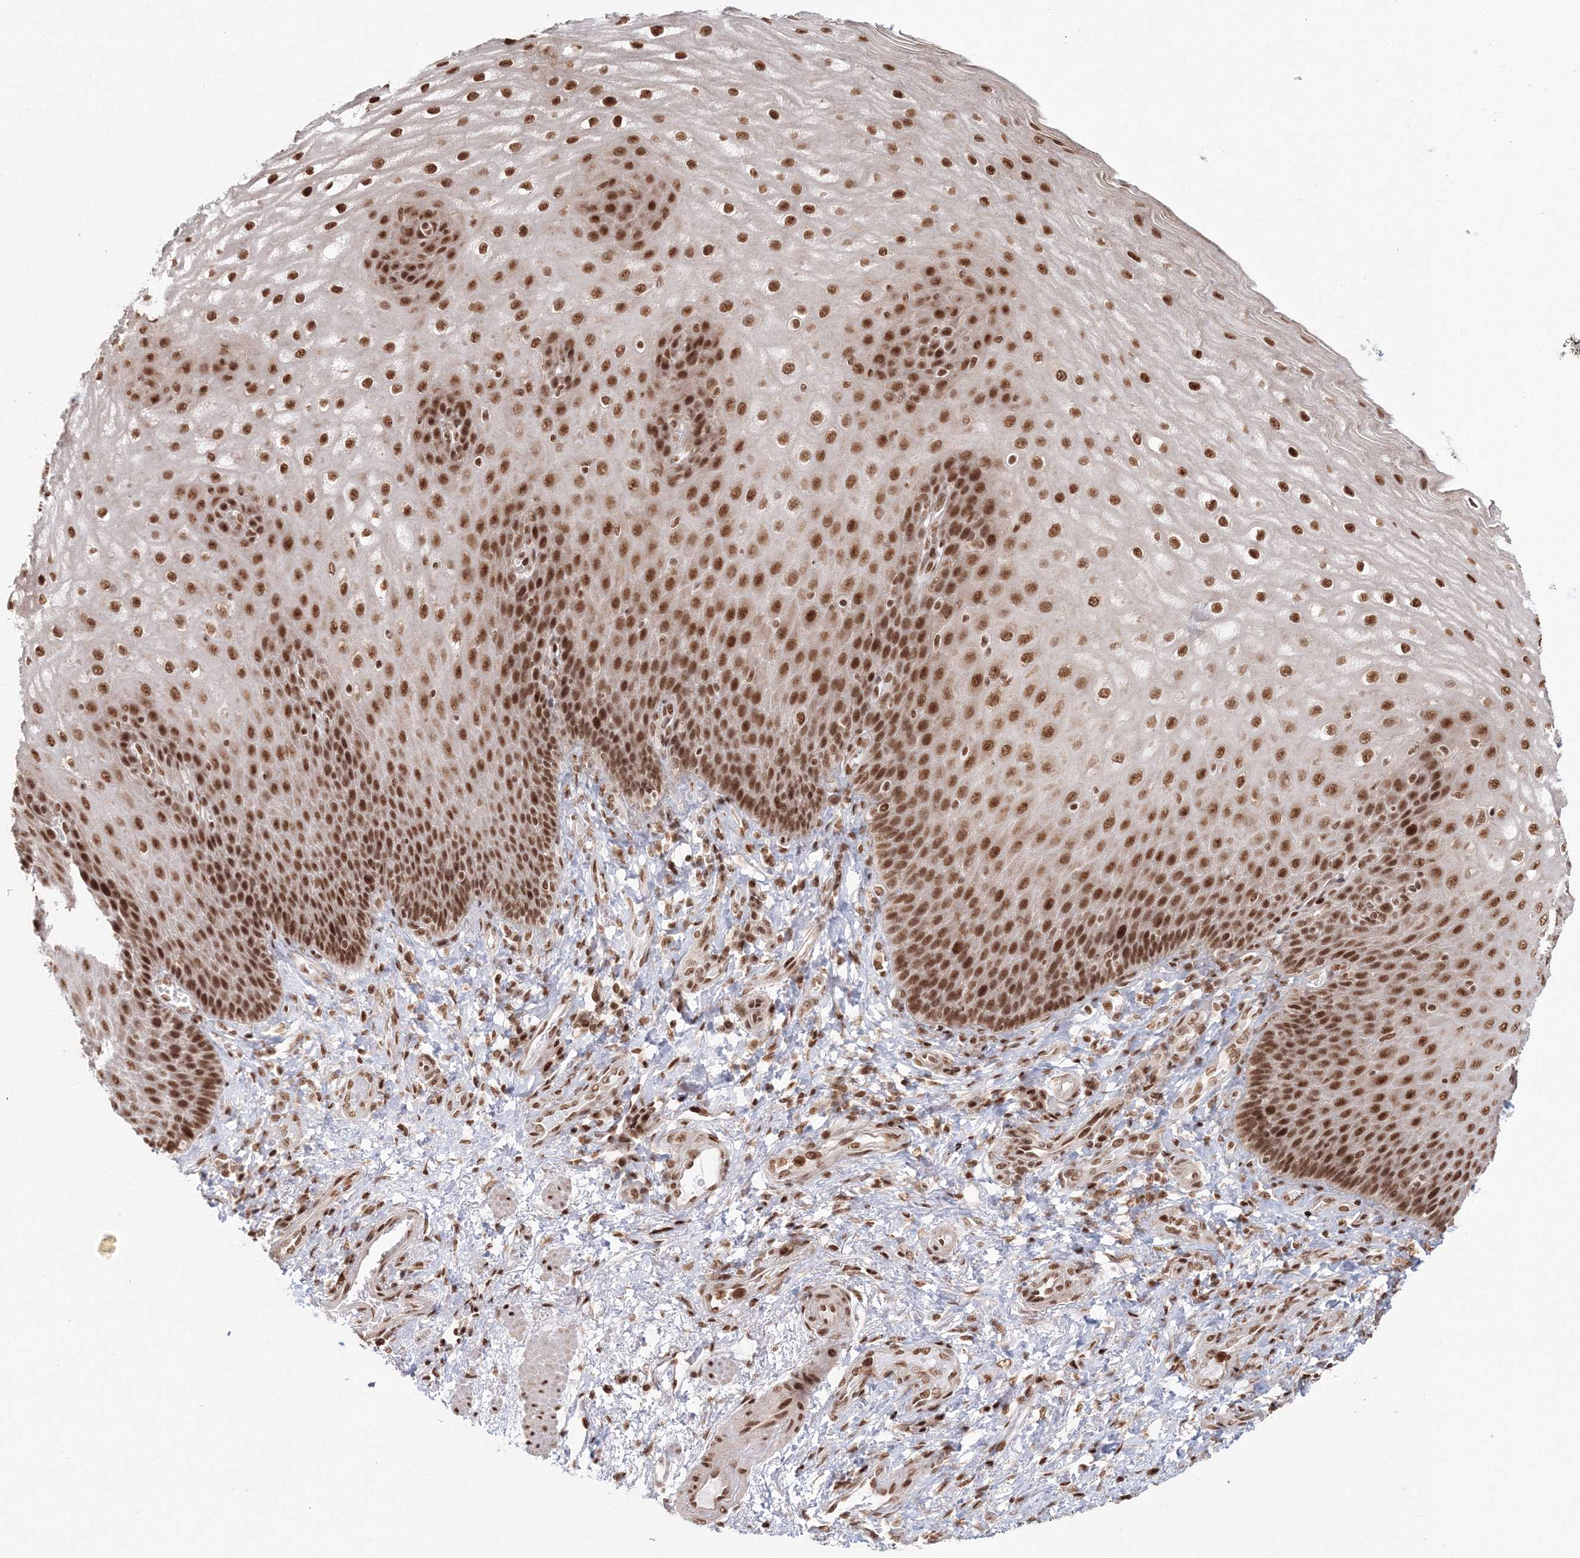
{"staining": {"intensity": "strong", "quantity": ">75%", "location": "nuclear"}, "tissue": "esophagus", "cell_type": "Squamous epithelial cells", "image_type": "normal", "snomed": [{"axis": "morphology", "description": "Normal tissue, NOS"}, {"axis": "topography", "description": "Esophagus"}], "caption": "This photomicrograph exhibits IHC staining of normal human esophagus, with high strong nuclear staining in about >75% of squamous epithelial cells.", "gene": "KIF20A", "patient": {"sex": "male", "age": 54}}